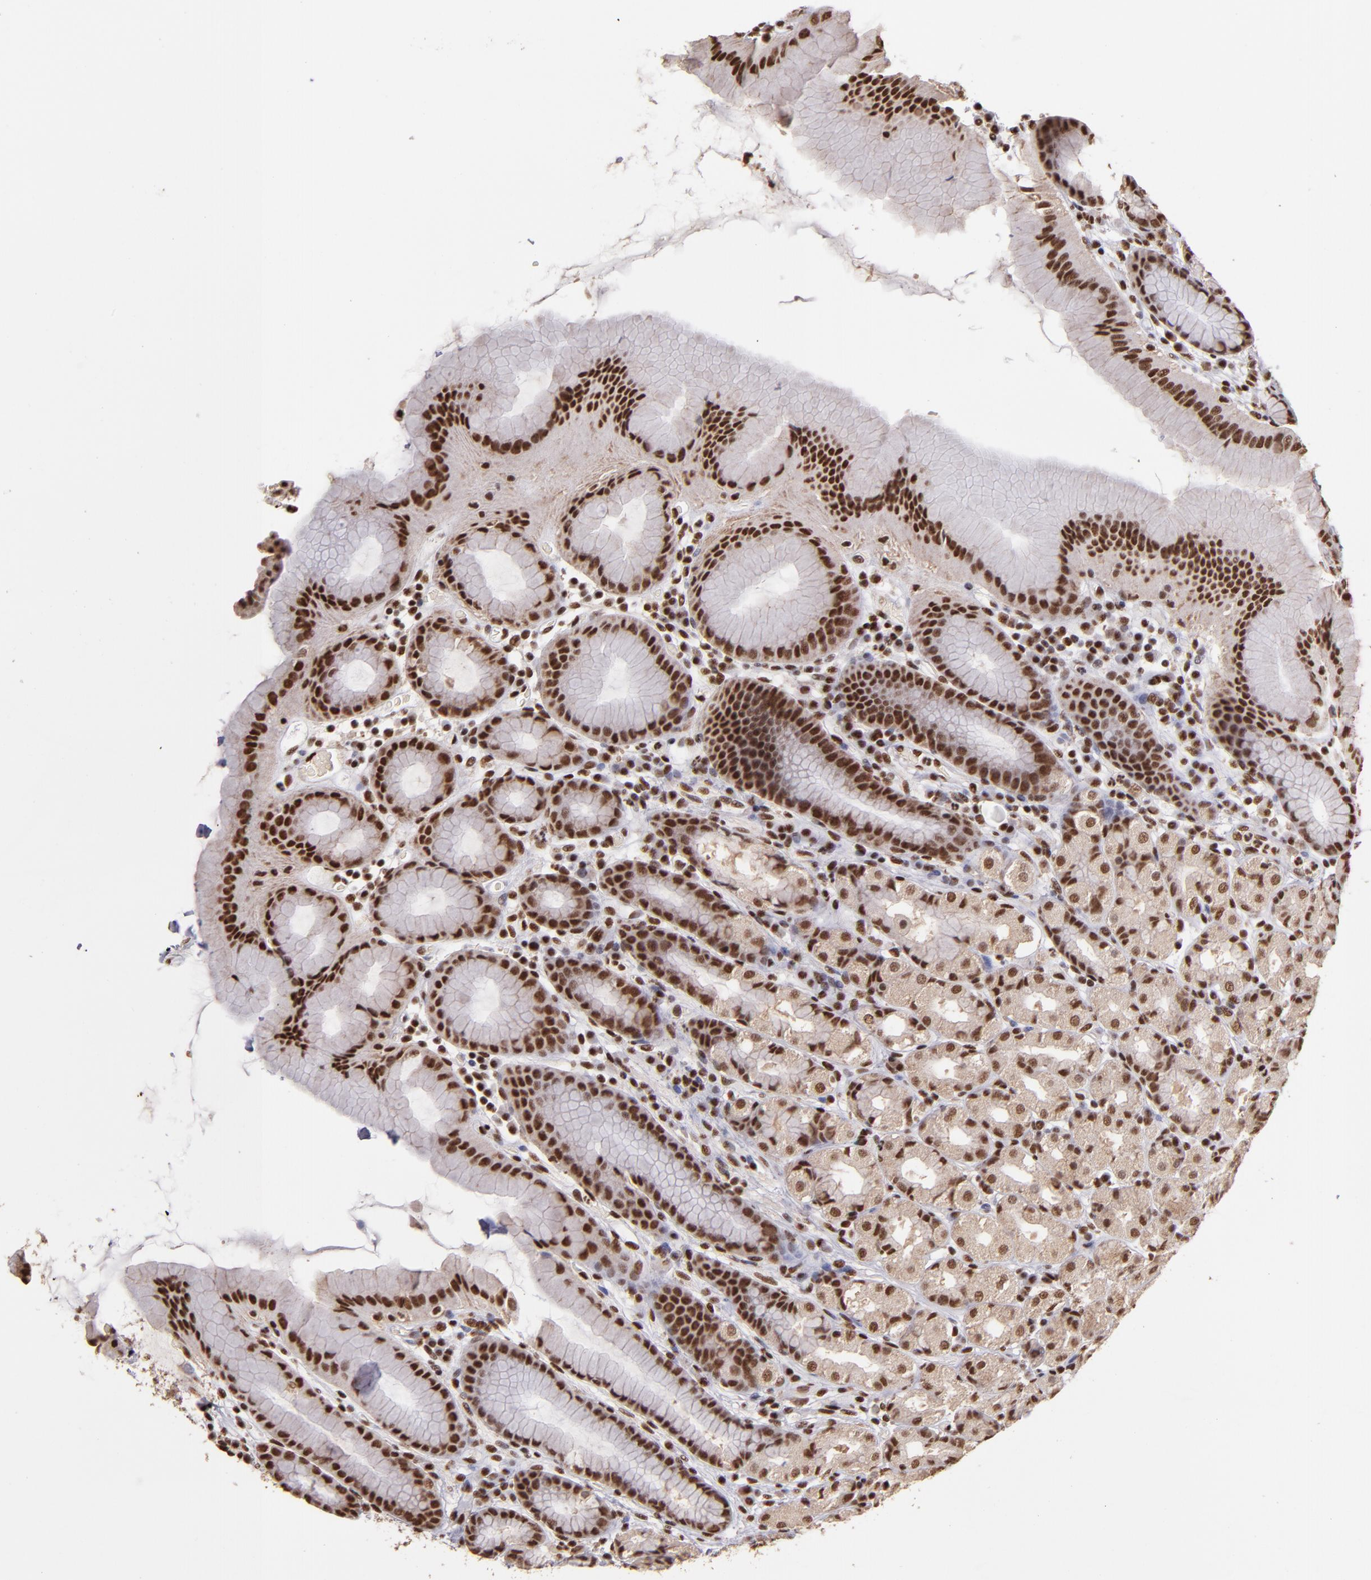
{"staining": {"intensity": "moderate", "quantity": ">75%", "location": "cytoplasmic/membranous,nuclear"}, "tissue": "stomach", "cell_type": "Glandular cells", "image_type": "normal", "snomed": [{"axis": "morphology", "description": "Normal tissue, NOS"}, {"axis": "topography", "description": "Stomach, upper"}], "caption": "This photomicrograph demonstrates benign stomach stained with IHC to label a protein in brown. The cytoplasmic/membranous,nuclear of glandular cells show moderate positivity for the protein. Nuclei are counter-stained blue.", "gene": "SP1", "patient": {"sex": "male", "age": 68}}